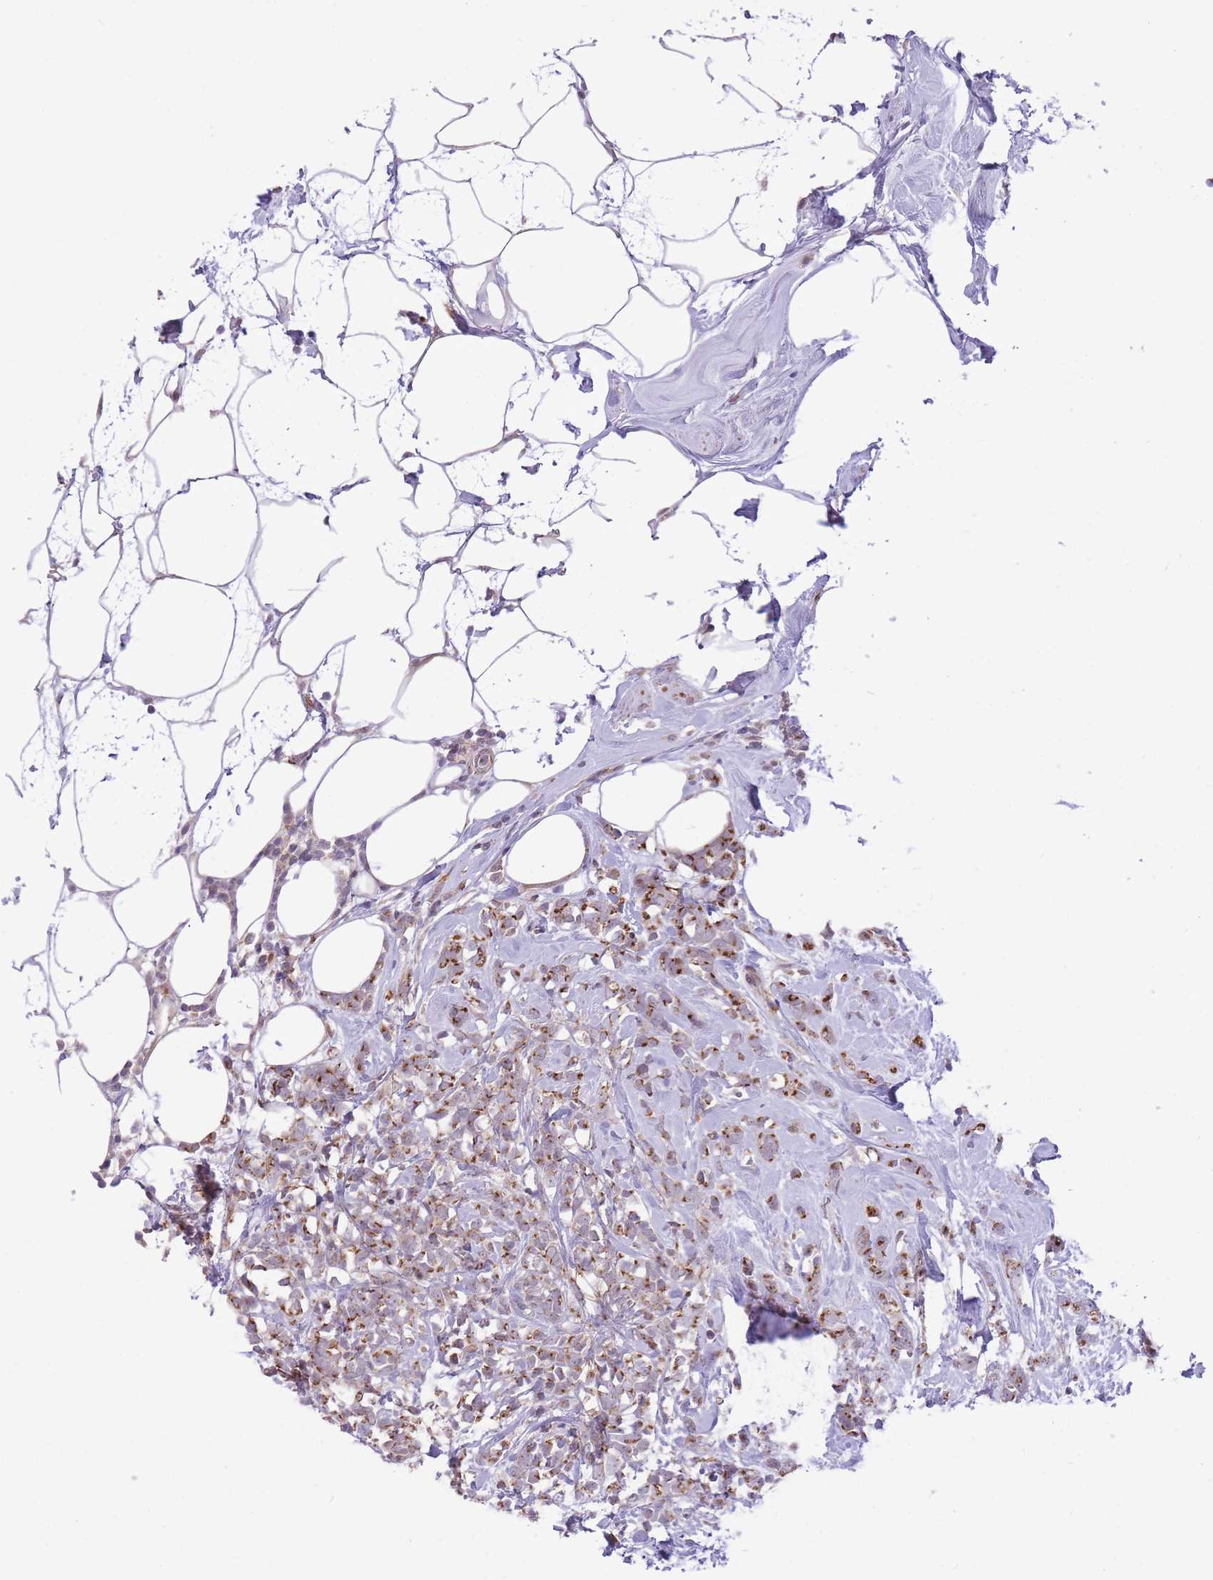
{"staining": {"intensity": "strong", "quantity": ">75%", "location": "cytoplasmic/membranous"}, "tissue": "breast cancer", "cell_type": "Tumor cells", "image_type": "cancer", "snomed": [{"axis": "morphology", "description": "Lobular carcinoma"}, {"axis": "topography", "description": "Breast"}], "caption": "Immunohistochemical staining of breast cancer (lobular carcinoma) exhibits high levels of strong cytoplasmic/membranous protein staining in about >75% of tumor cells. (DAB (3,3'-diaminobenzidine) = brown stain, brightfield microscopy at high magnification).", "gene": "ZBED5", "patient": {"sex": "female", "age": 58}}